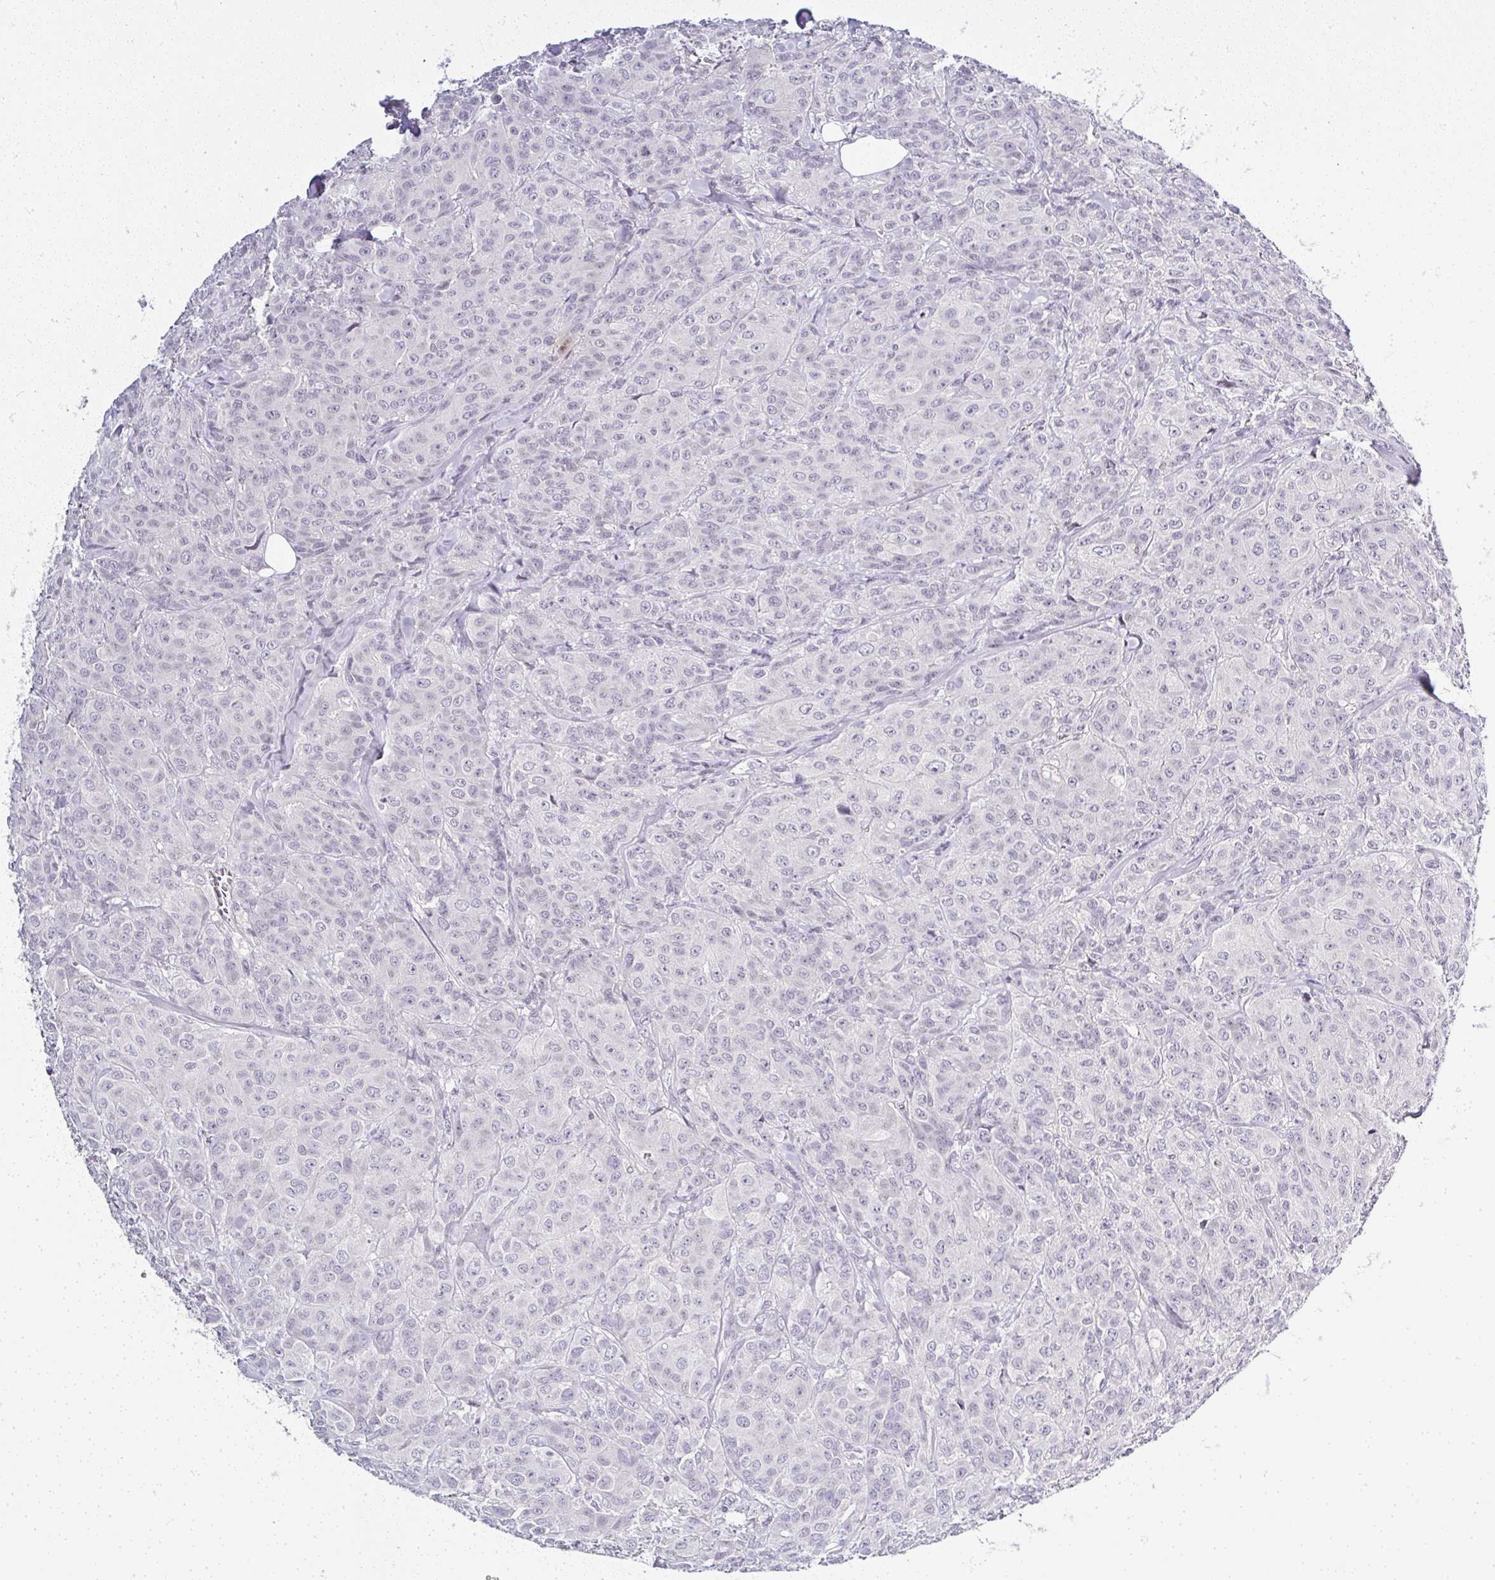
{"staining": {"intensity": "negative", "quantity": "none", "location": "none"}, "tissue": "breast cancer", "cell_type": "Tumor cells", "image_type": "cancer", "snomed": [{"axis": "morphology", "description": "Normal tissue, NOS"}, {"axis": "morphology", "description": "Duct carcinoma"}, {"axis": "topography", "description": "Breast"}], "caption": "Immunohistochemistry (IHC) micrograph of human invasive ductal carcinoma (breast) stained for a protein (brown), which displays no positivity in tumor cells.", "gene": "SERPINB3", "patient": {"sex": "female", "age": 43}}